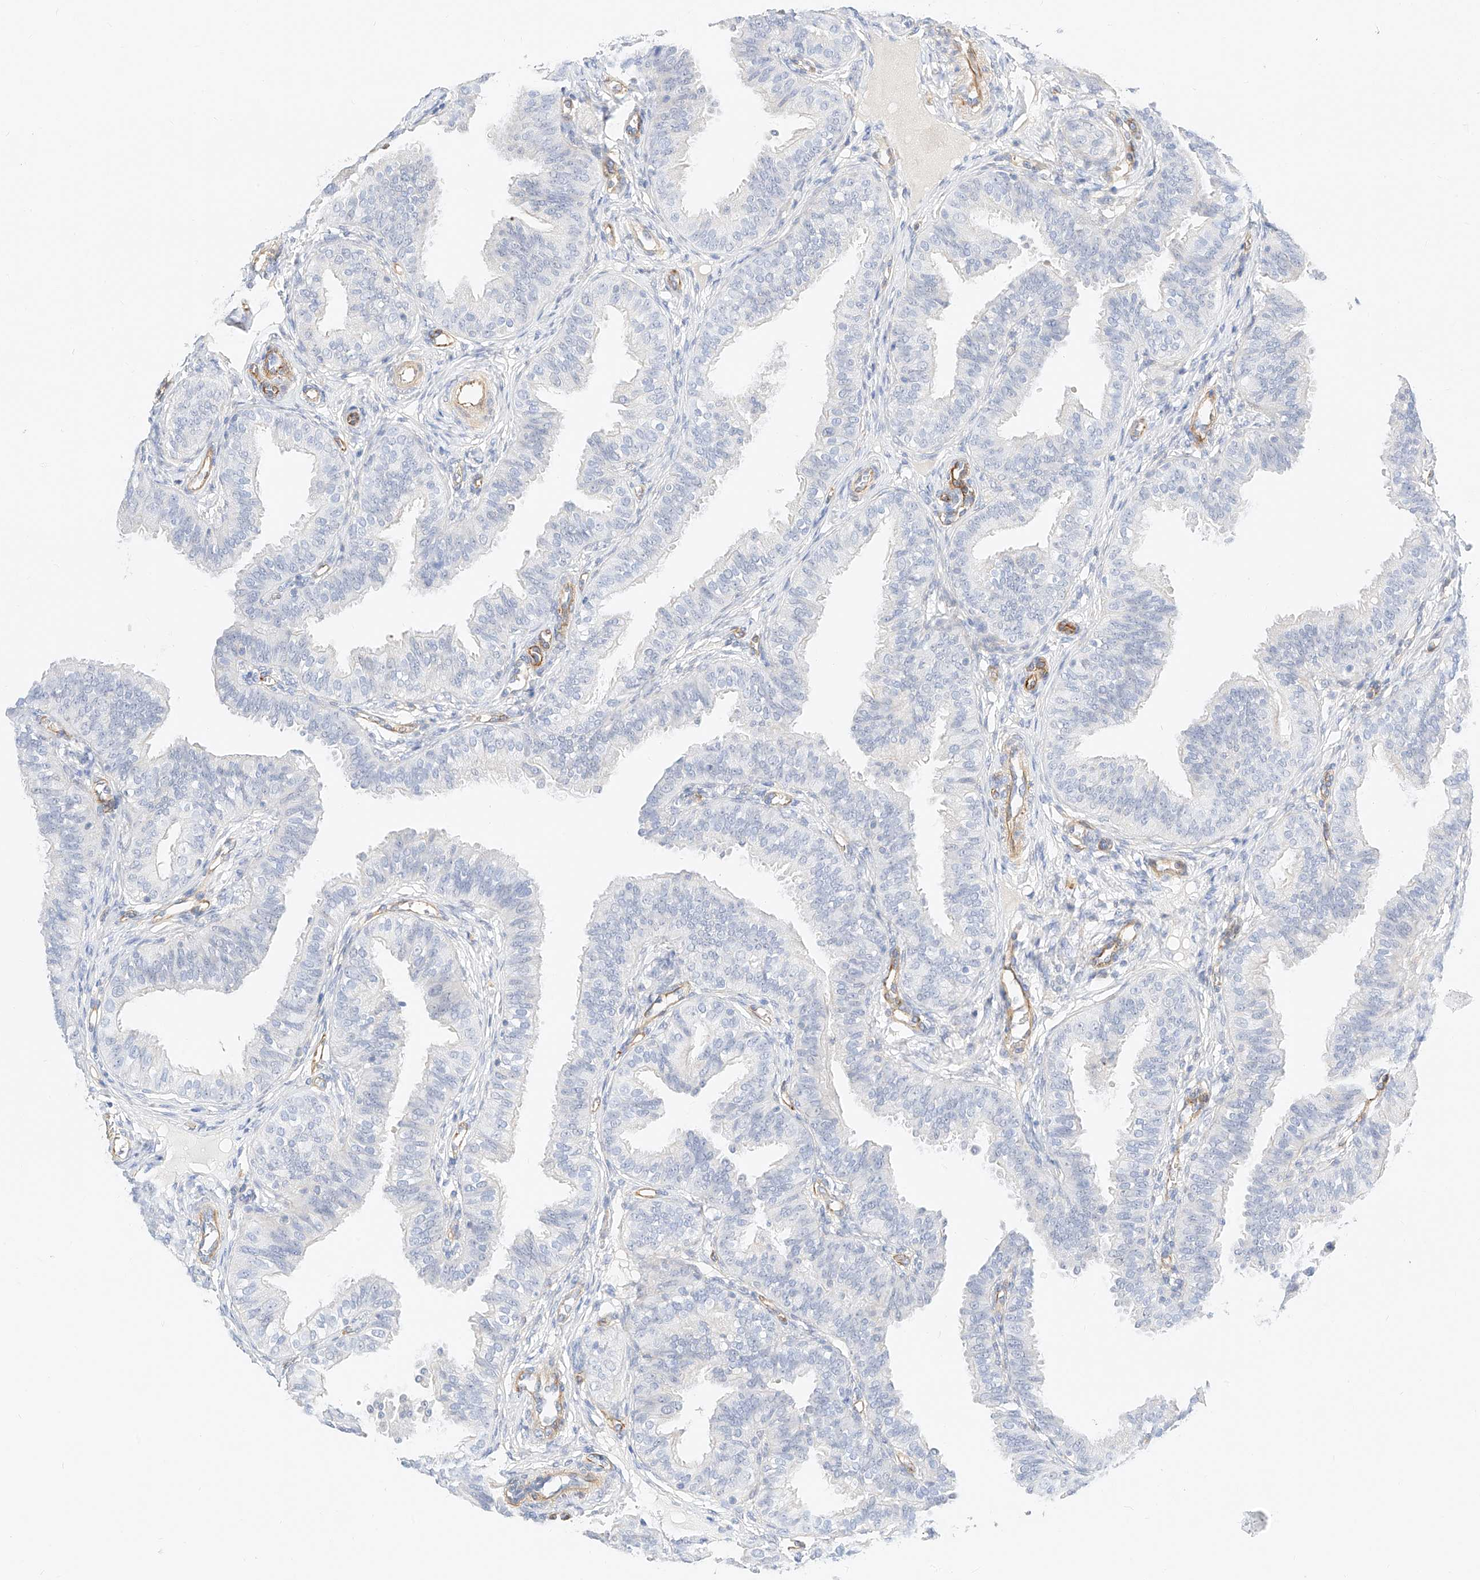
{"staining": {"intensity": "negative", "quantity": "none", "location": "none"}, "tissue": "fallopian tube", "cell_type": "Glandular cells", "image_type": "normal", "snomed": [{"axis": "morphology", "description": "Normal tissue, NOS"}, {"axis": "topography", "description": "Fallopian tube"}], "caption": "Histopathology image shows no significant protein staining in glandular cells of unremarkable fallopian tube.", "gene": "CDCP2", "patient": {"sex": "female", "age": 35}}